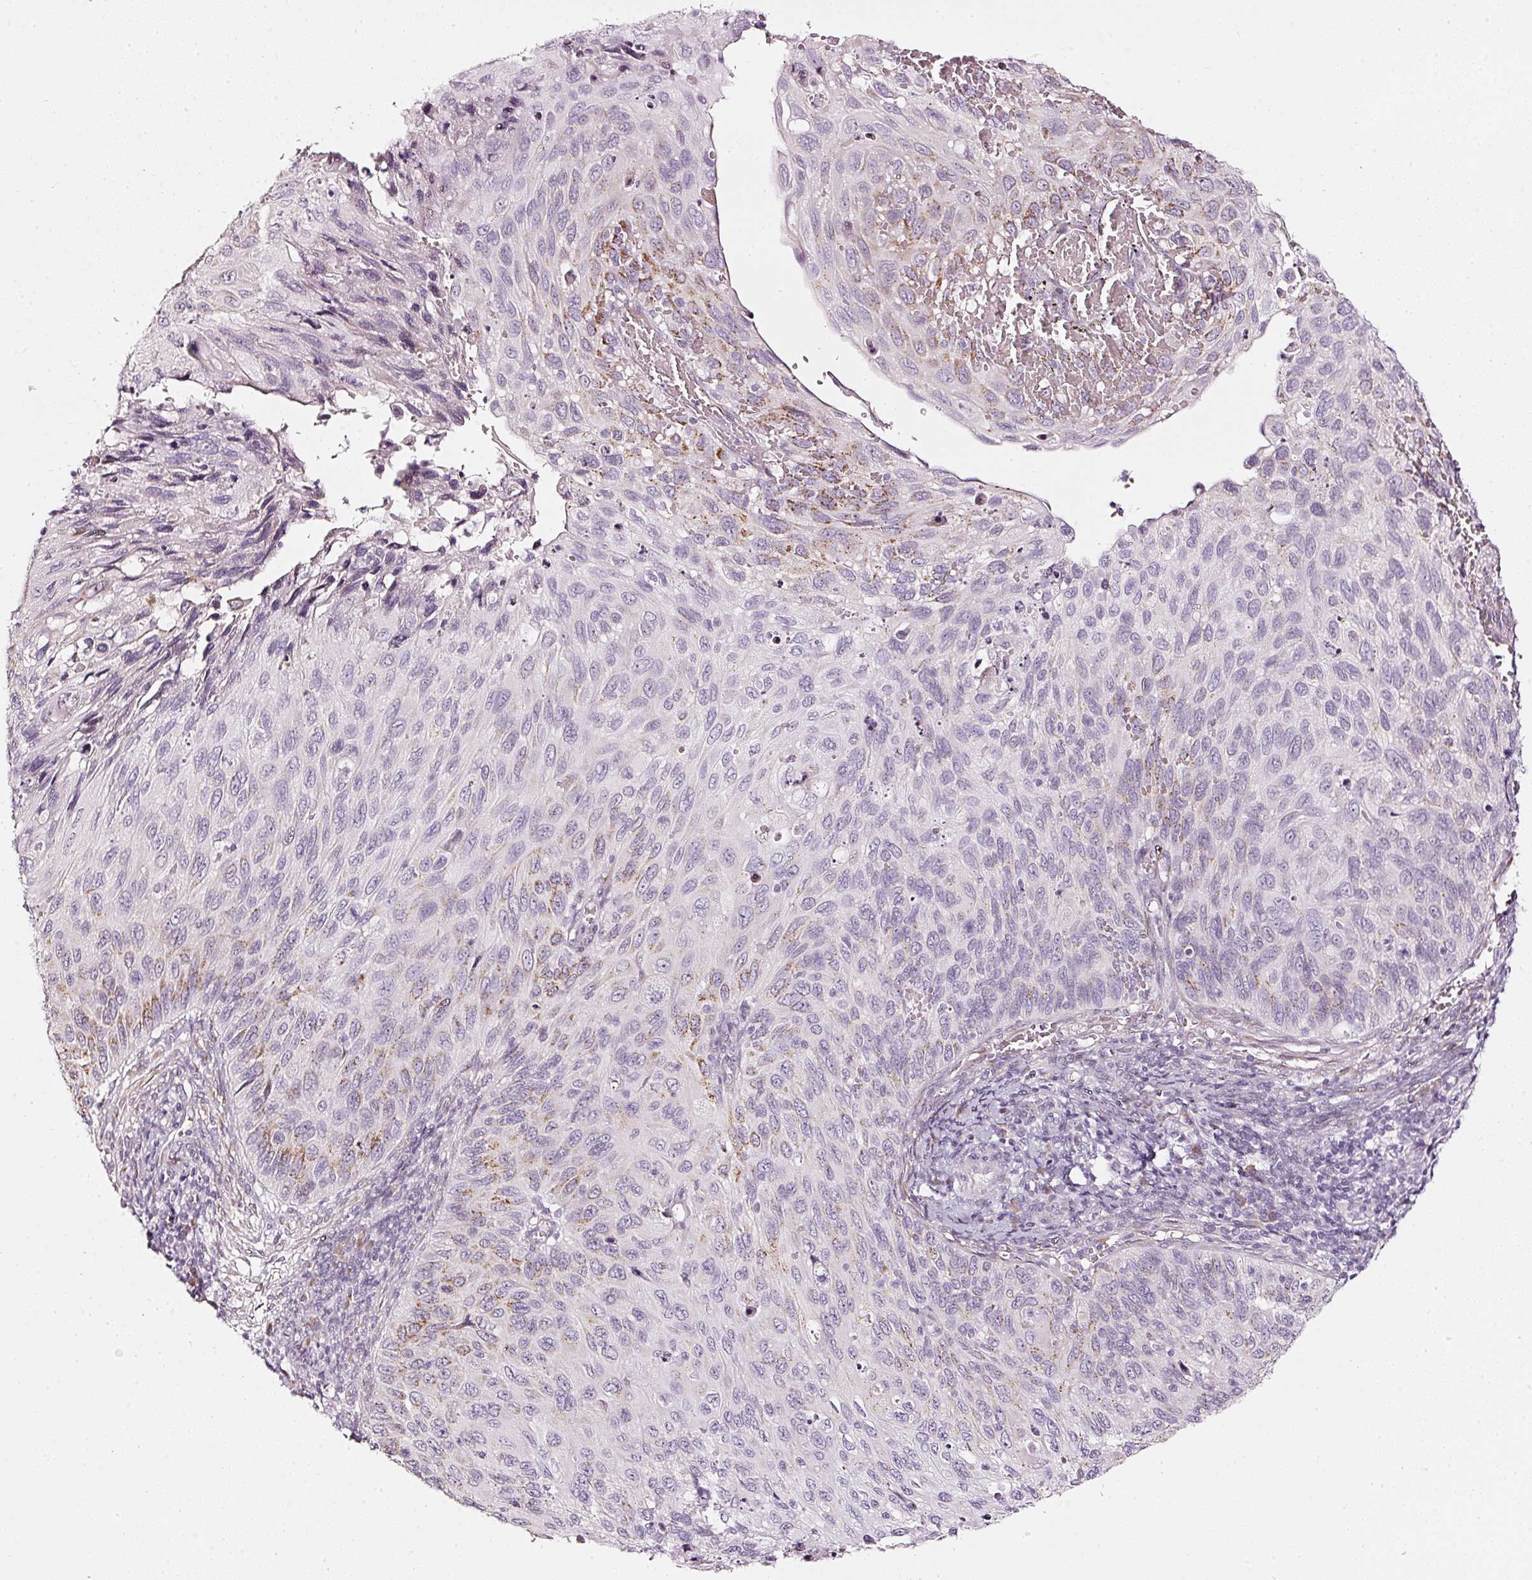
{"staining": {"intensity": "weak", "quantity": "<25%", "location": "cytoplasmic/membranous"}, "tissue": "cervical cancer", "cell_type": "Tumor cells", "image_type": "cancer", "snomed": [{"axis": "morphology", "description": "Squamous cell carcinoma, NOS"}, {"axis": "topography", "description": "Cervix"}], "caption": "Immunohistochemical staining of cervical cancer (squamous cell carcinoma) exhibits no significant positivity in tumor cells.", "gene": "SDF4", "patient": {"sex": "female", "age": 70}}